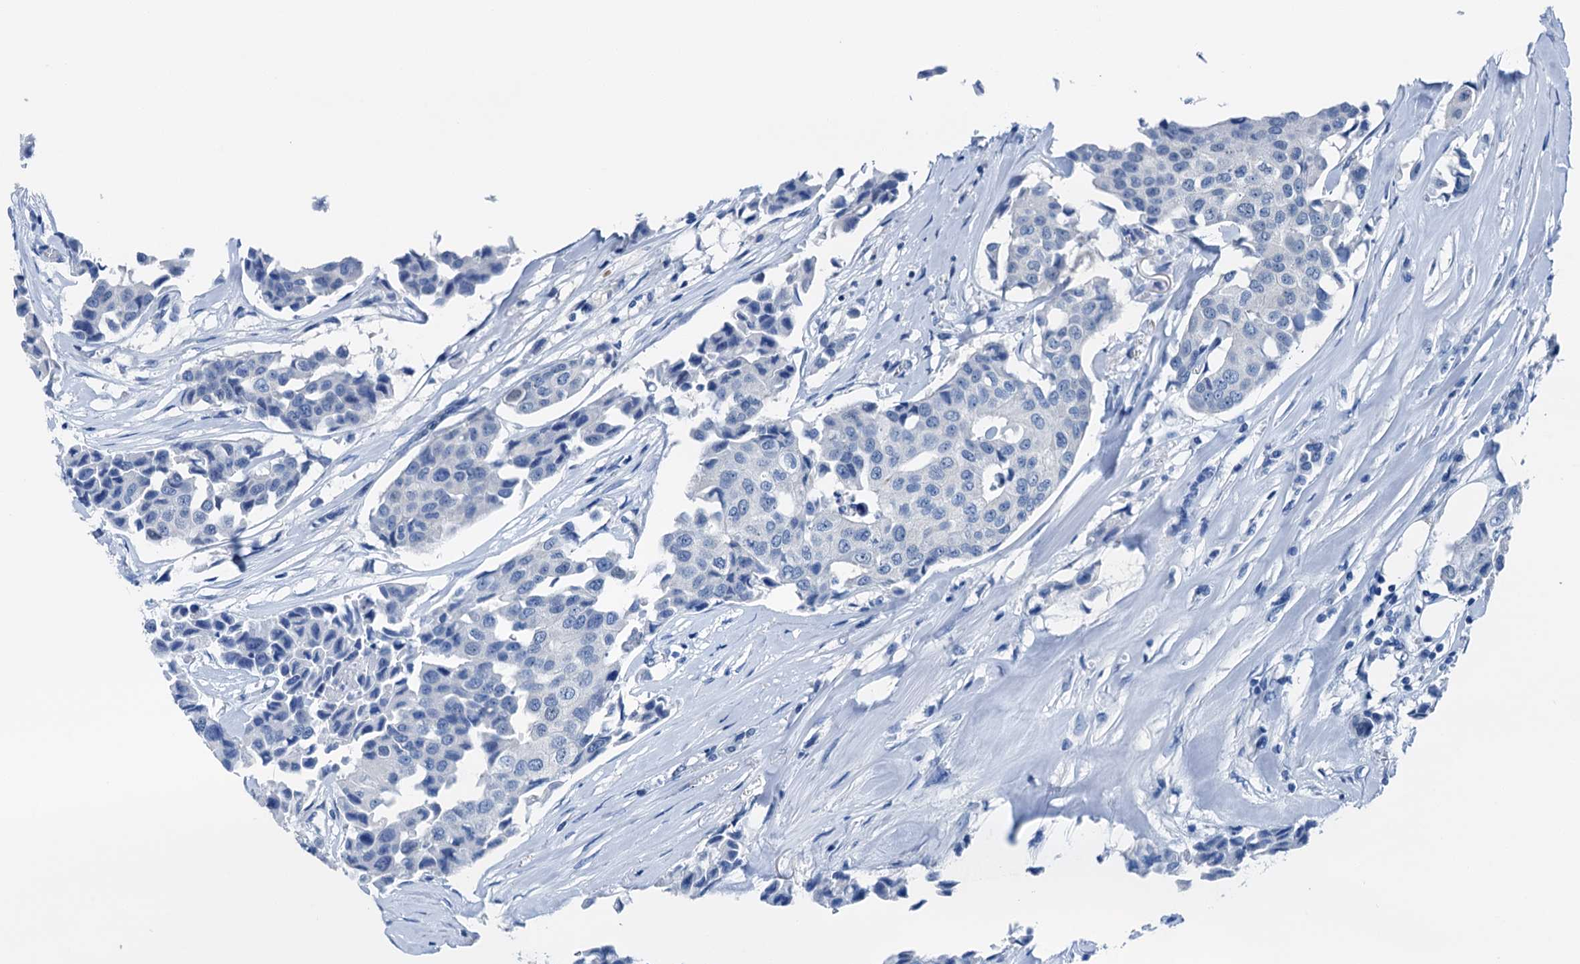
{"staining": {"intensity": "negative", "quantity": "none", "location": "none"}, "tissue": "breast cancer", "cell_type": "Tumor cells", "image_type": "cancer", "snomed": [{"axis": "morphology", "description": "Duct carcinoma"}, {"axis": "topography", "description": "Breast"}], "caption": "Tumor cells show no significant protein expression in breast intraductal carcinoma. (Stains: DAB immunohistochemistry with hematoxylin counter stain, Microscopy: brightfield microscopy at high magnification).", "gene": "CBLN3", "patient": {"sex": "female", "age": 80}}